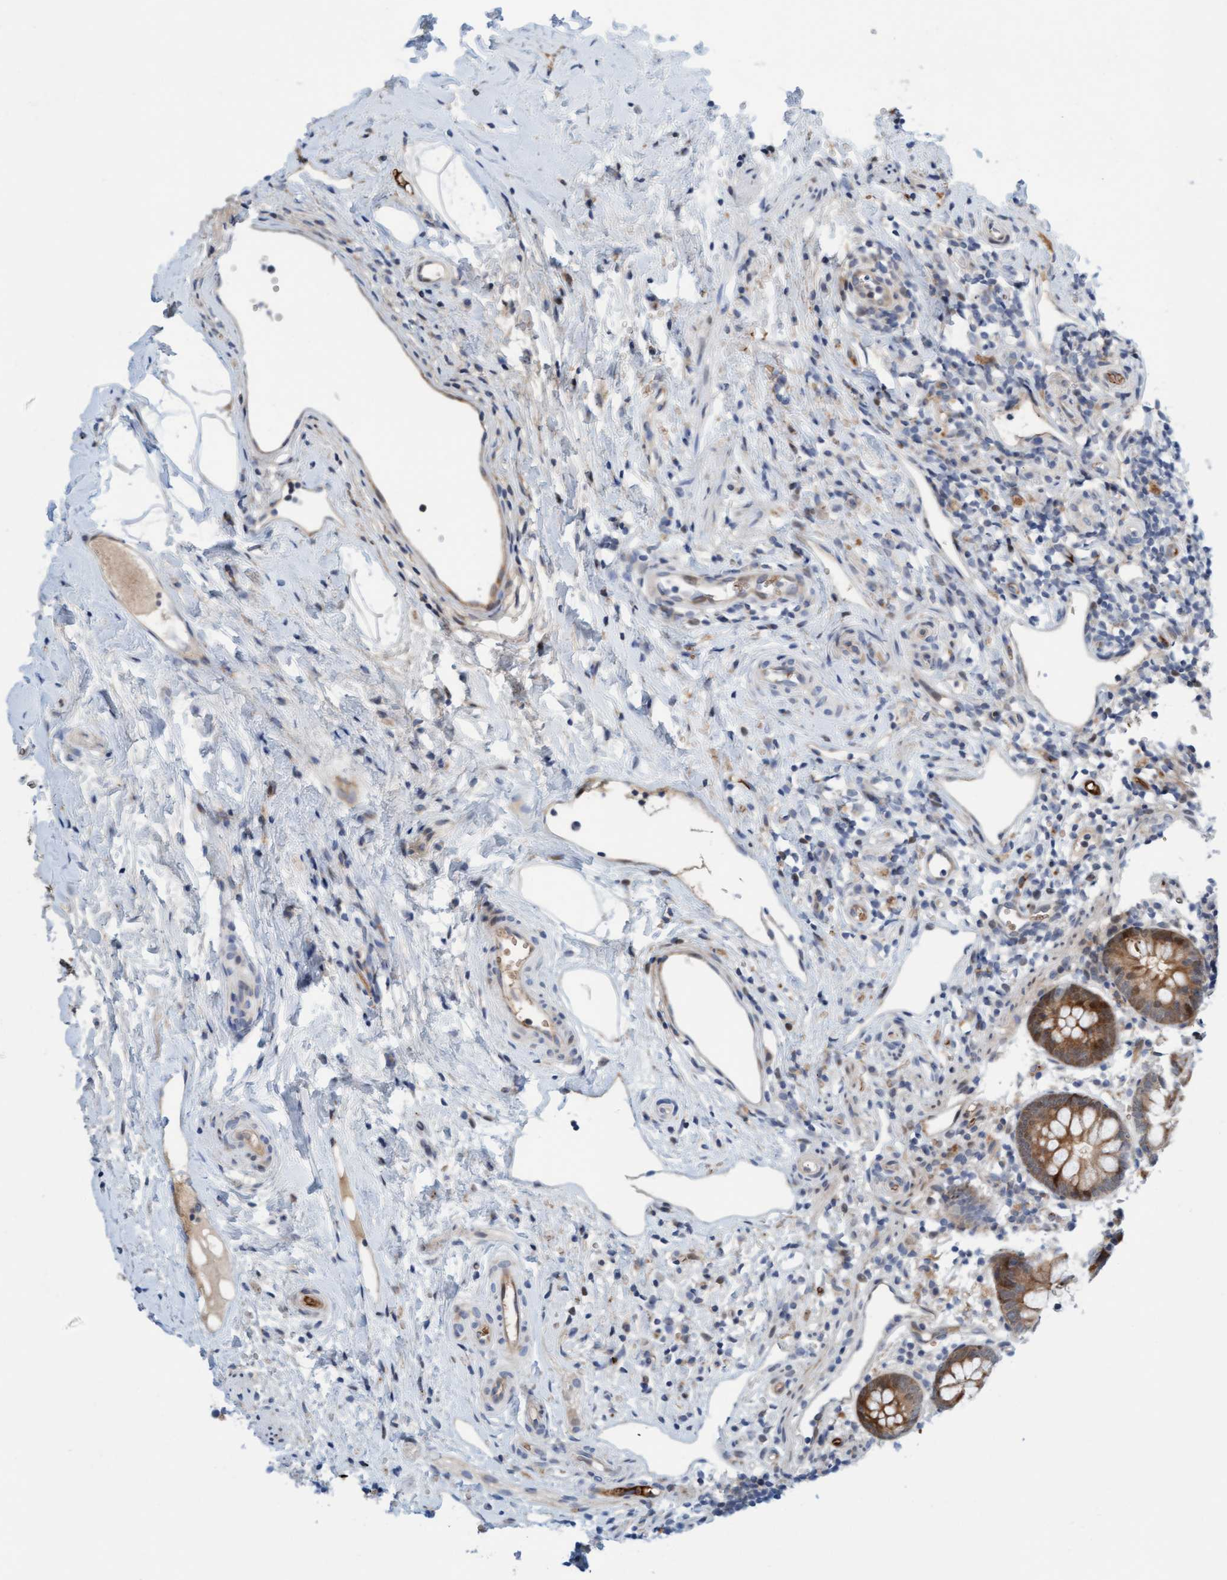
{"staining": {"intensity": "moderate", "quantity": "25%-75%", "location": "cytoplasmic/membranous"}, "tissue": "appendix", "cell_type": "Glandular cells", "image_type": "normal", "snomed": [{"axis": "morphology", "description": "Normal tissue, NOS"}, {"axis": "topography", "description": "Appendix"}], "caption": "Benign appendix was stained to show a protein in brown. There is medium levels of moderate cytoplasmic/membranous positivity in about 25%-75% of glandular cells. (DAB (3,3'-diaminobenzidine) IHC with brightfield microscopy, high magnification).", "gene": "EIF4EBP1", "patient": {"sex": "female", "age": 20}}